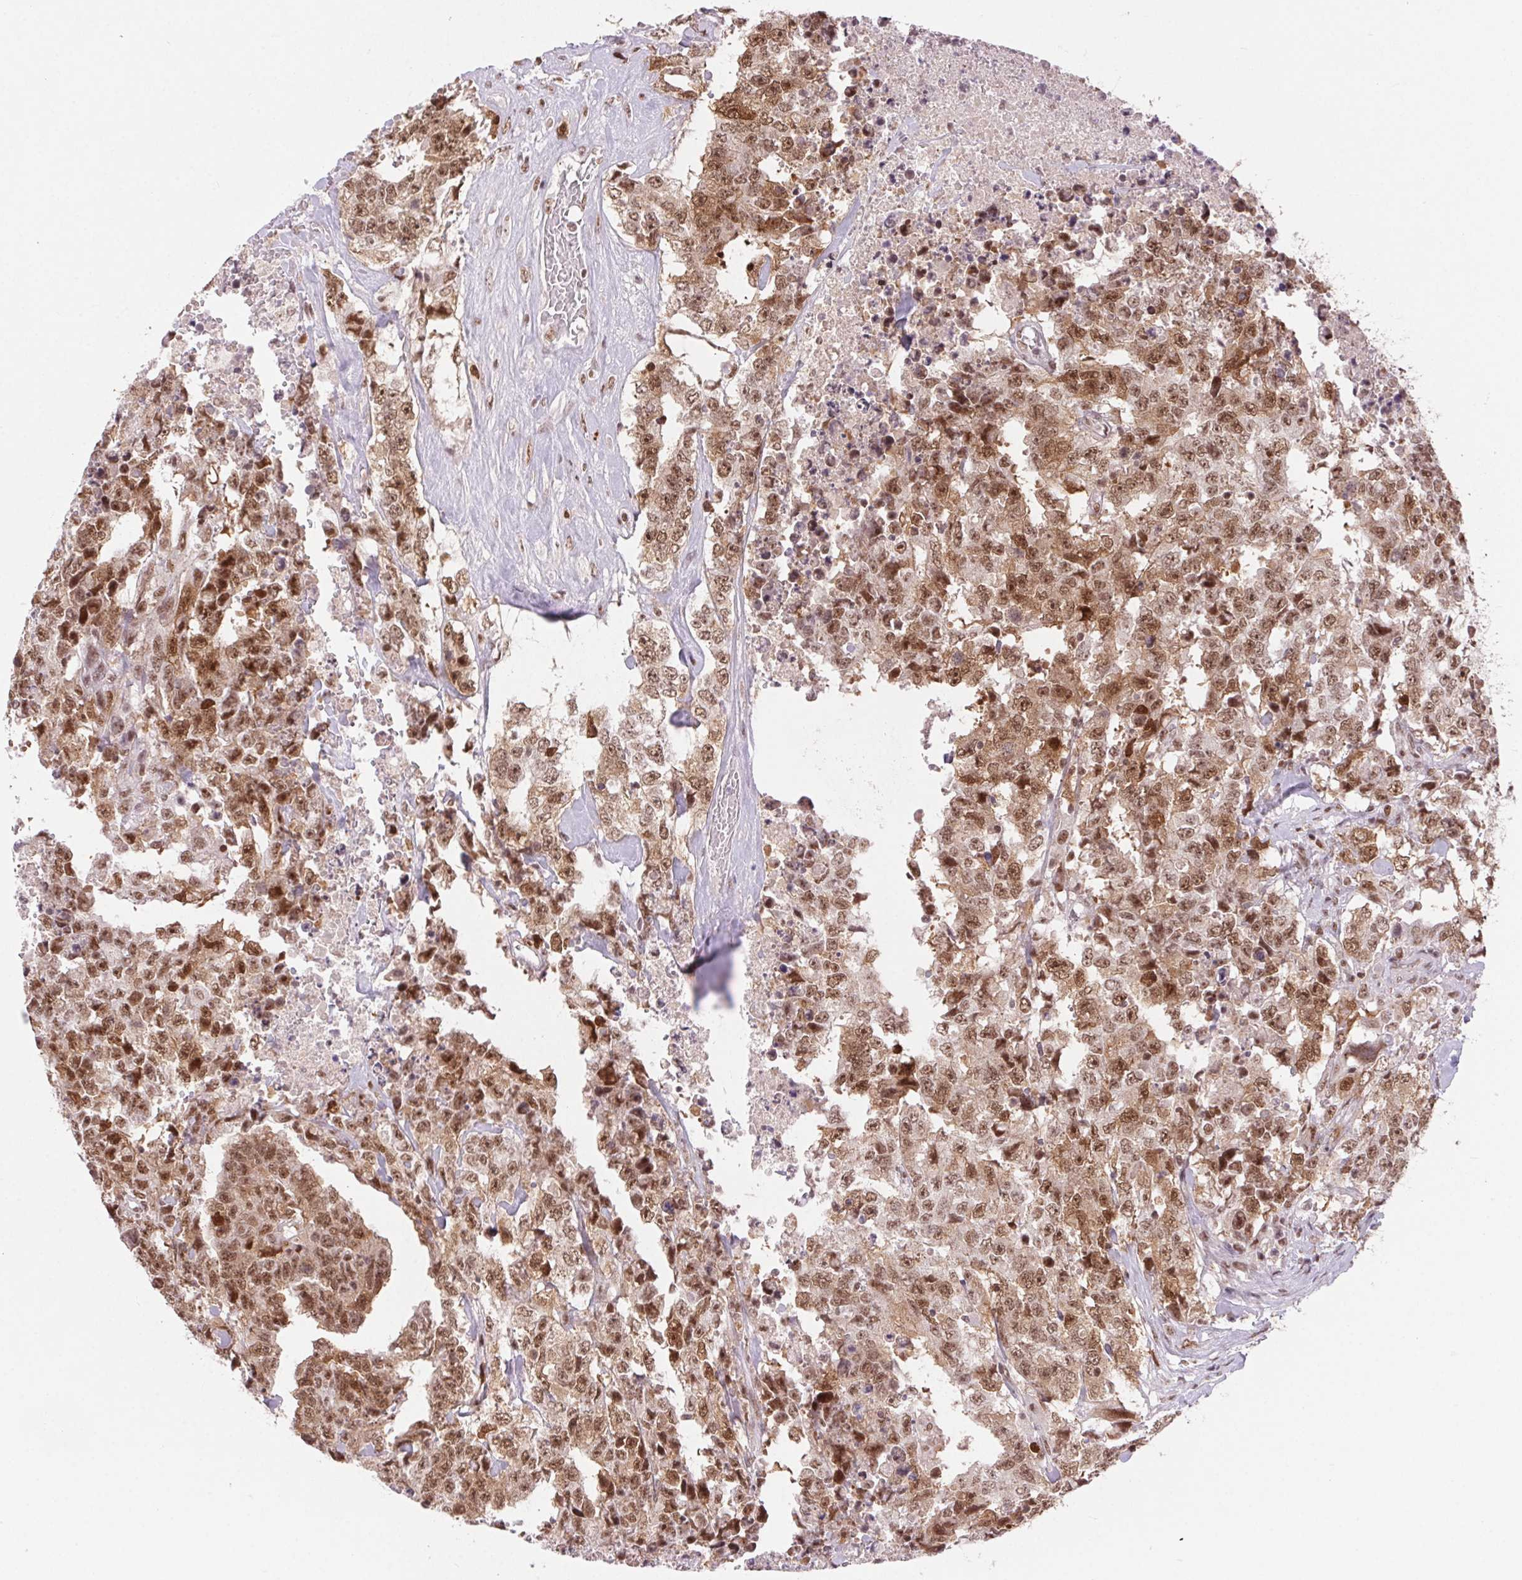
{"staining": {"intensity": "moderate", "quantity": ">75%", "location": "nuclear"}, "tissue": "testis cancer", "cell_type": "Tumor cells", "image_type": "cancer", "snomed": [{"axis": "morphology", "description": "Carcinoma, Embryonal, NOS"}, {"axis": "topography", "description": "Testis"}], "caption": "The histopathology image demonstrates staining of testis cancer (embryonal carcinoma), revealing moderate nuclear protein staining (brown color) within tumor cells.", "gene": "CD2BP2", "patient": {"sex": "male", "age": 24}}